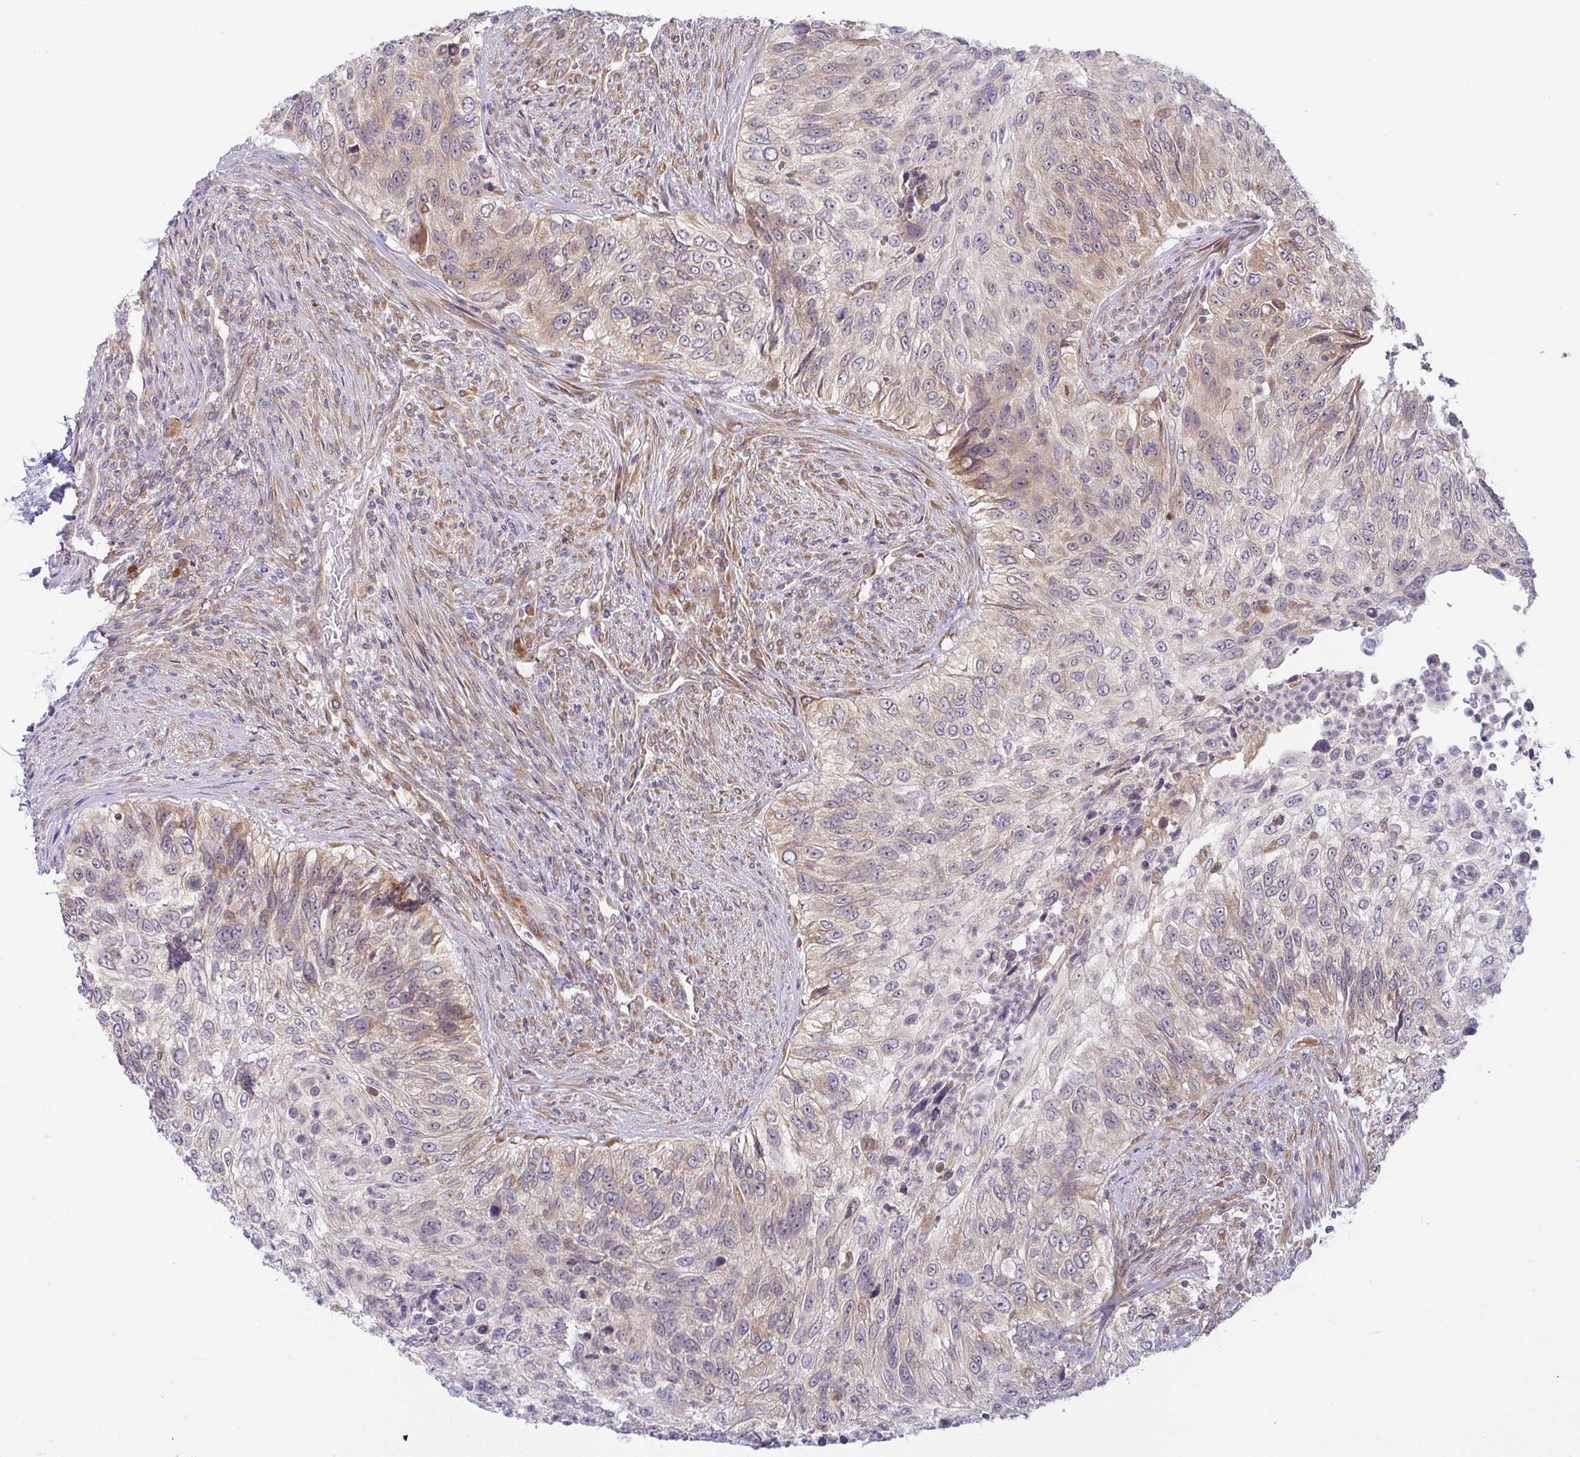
{"staining": {"intensity": "weak", "quantity": "25%-75%", "location": "cytoplasmic/membranous"}, "tissue": "urothelial cancer", "cell_type": "Tumor cells", "image_type": "cancer", "snomed": [{"axis": "morphology", "description": "Urothelial carcinoma, High grade"}, {"axis": "topography", "description": "Urinary bladder"}], "caption": "Immunohistochemical staining of human high-grade urothelial carcinoma demonstrates weak cytoplasmic/membranous protein staining in about 25%-75% of tumor cells.", "gene": "DERL2", "patient": {"sex": "female", "age": 60}}